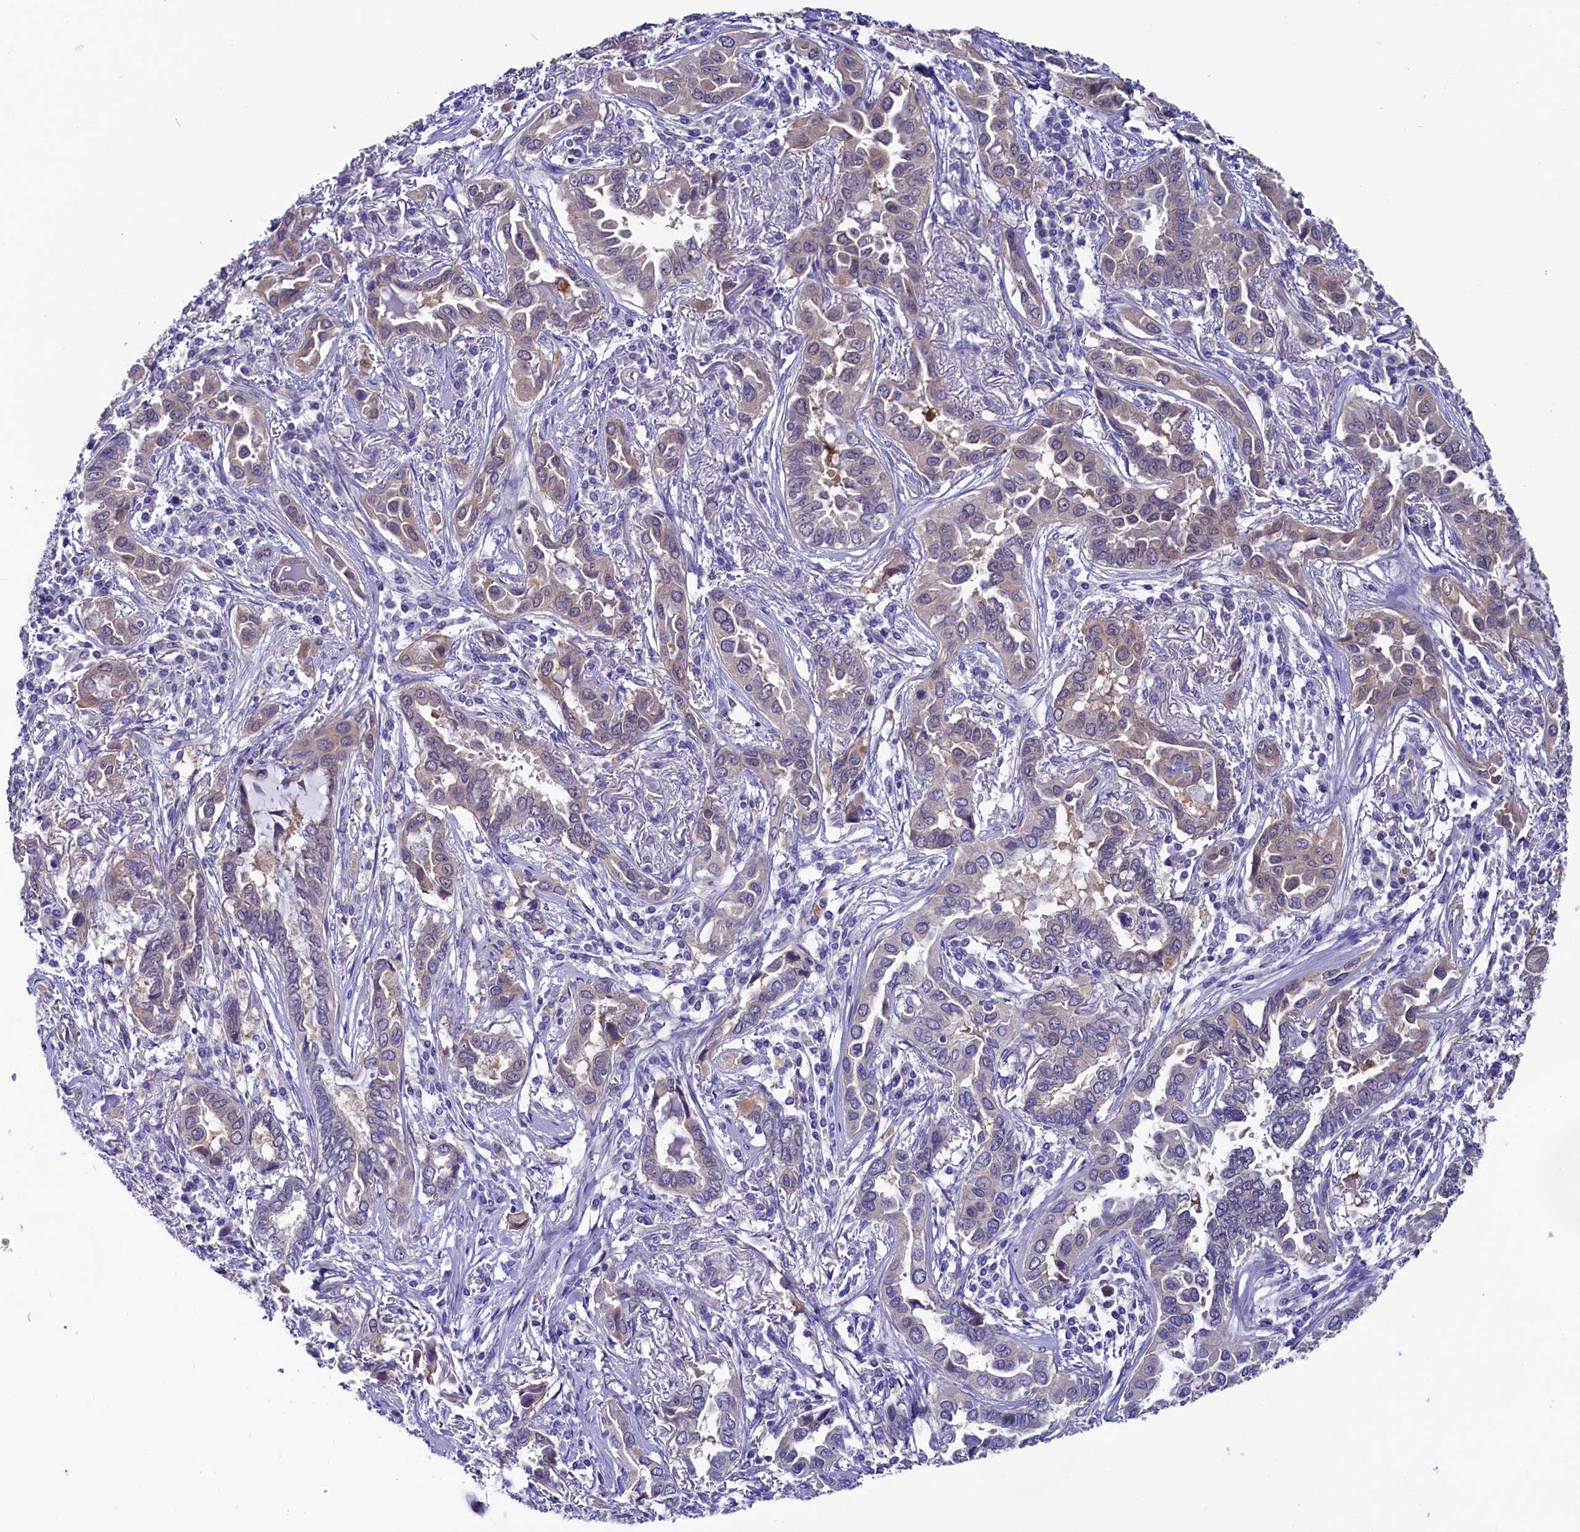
{"staining": {"intensity": "weak", "quantity": "<25%", "location": "cytoplasmic/membranous"}, "tissue": "lung cancer", "cell_type": "Tumor cells", "image_type": "cancer", "snomed": [{"axis": "morphology", "description": "Adenocarcinoma, NOS"}, {"axis": "topography", "description": "Lung"}], "caption": "Immunohistochemical staining of human lung adenocarcinoma exhibits no significant expression in tumor cells.", "gene": "CIAPIN1", "patient": {"sex": "female", "age": 76}}